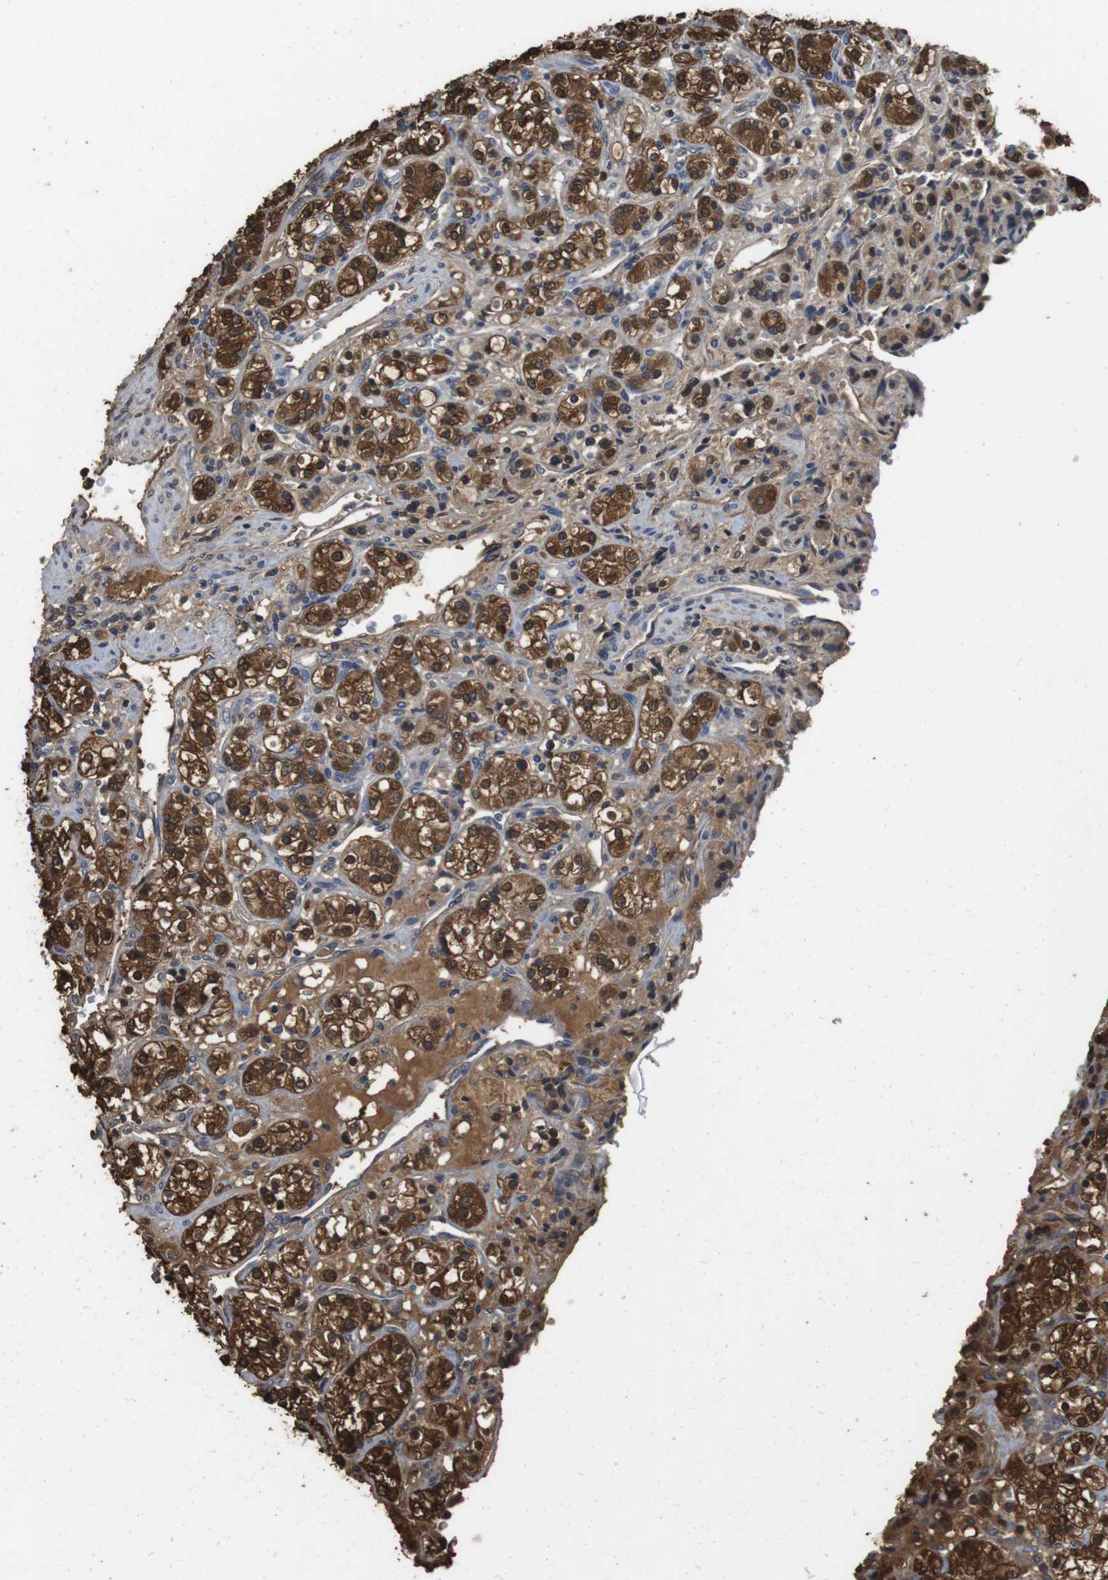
{"staining": {"intensity": "strong", "quantity": ">75%", "location": "cytoplasmic/membranous,nuclear"}, "tissue": "renal cancer", "cell_type": "Tumor cells", "image_type": "cancer", "snomed": [{"axis": "morphology", "description": "Adenocarcinoma, NOS"}, {"axis": "topography", "description": "Kidney"}], "caption": "Brown immunohistochemical staining in human renal cancer (adenocarcinoma) demonstrates strong cytoplasmic/membranous and nuclear positivity in approximately >75% of tumor cells.", "gene": "LDHA", "patient": {"sex": "male", "age": 77}}